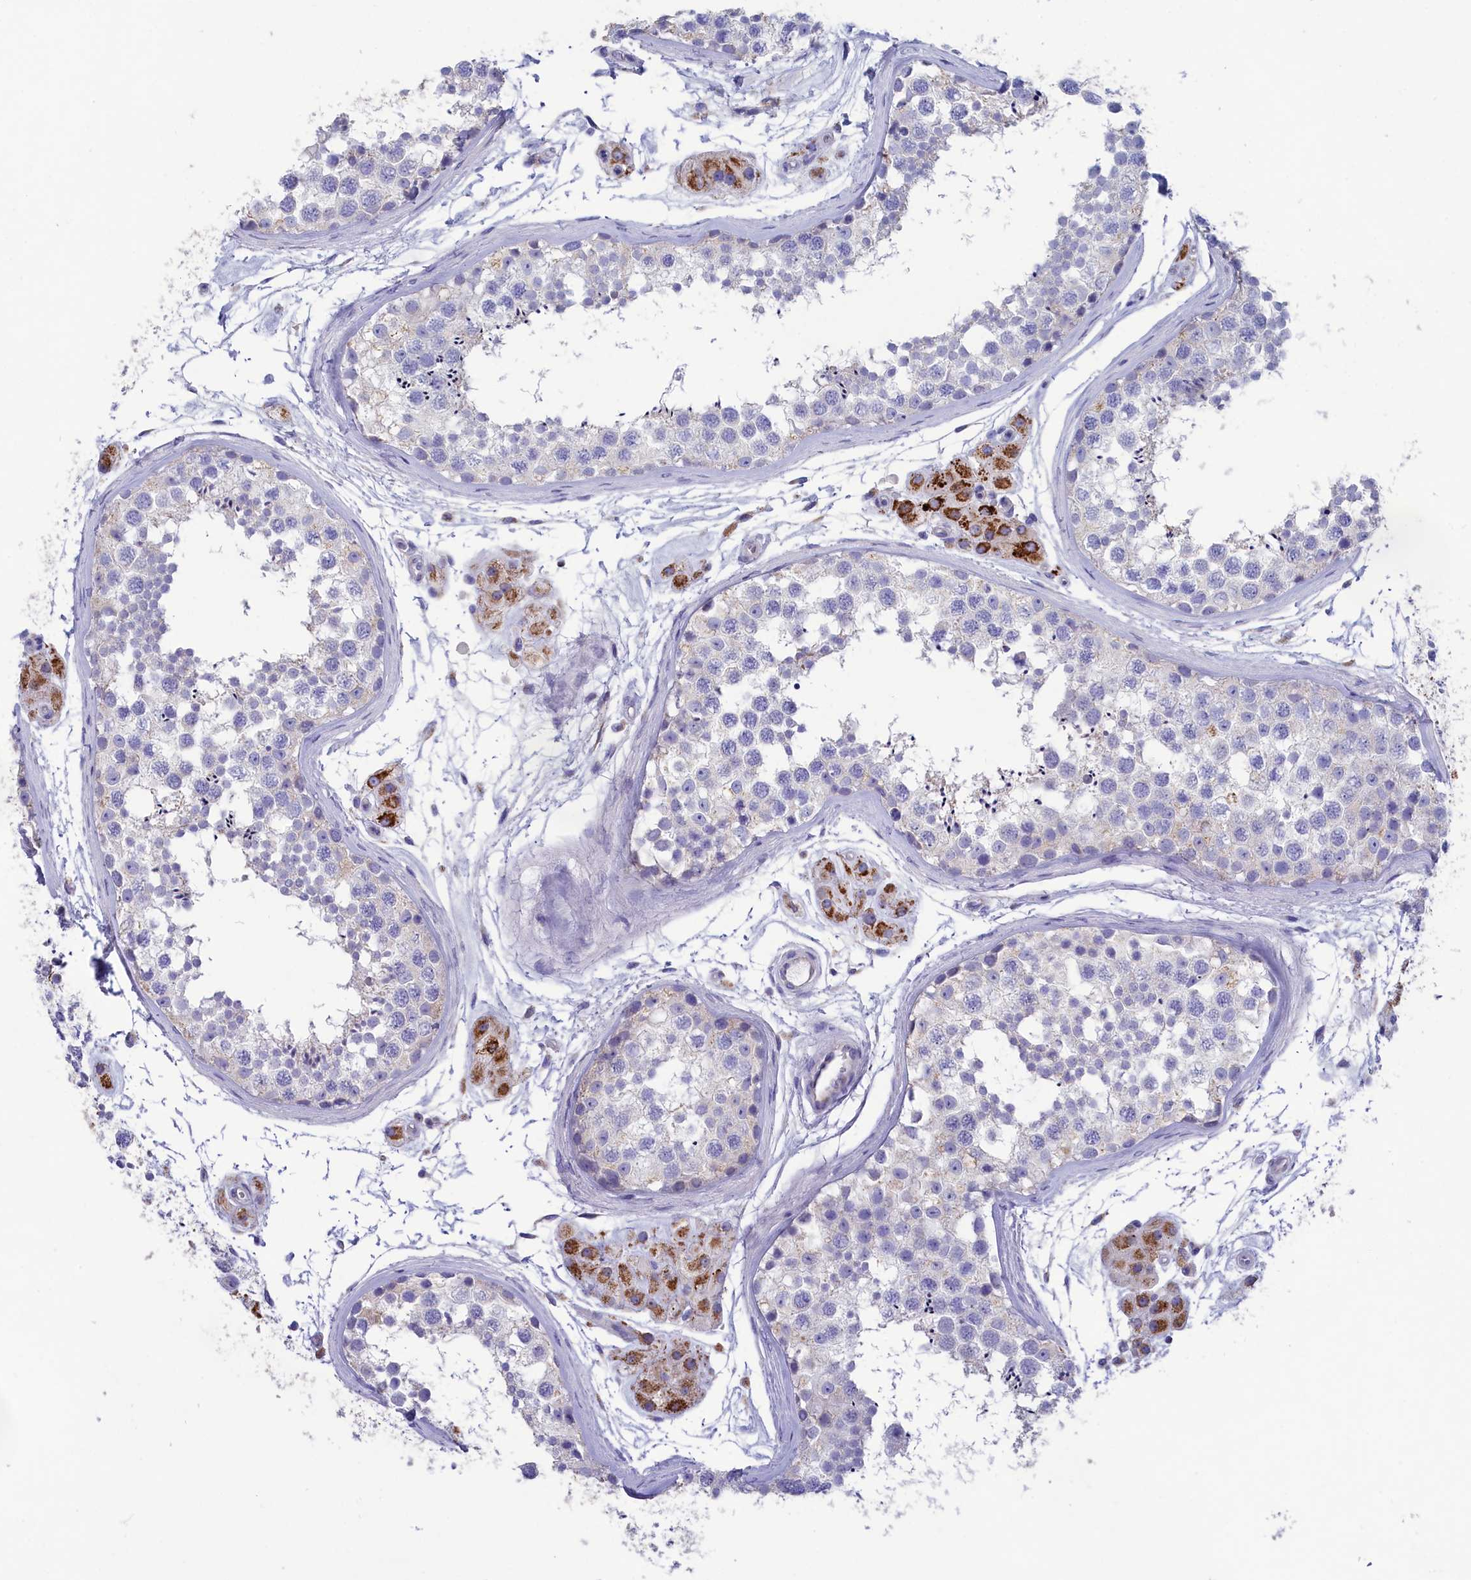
{"staining": {"intensity": "negative", "quantity": "none", "location": "none"}, "tissue": "testis", "cell_type": "Cells in seminiferous ducts", "image_type": "normal", "snomed": [{"axis": "morphology", "description": "Normal tissue, NOS"}, {"axis": "topography", "description": "Testis"}], "caption": "Cells in seminiferous ducts are negative for protein expression in unremarkable human testis. The staining was performed using DAB to visualize the protein expression in brown, while the nuclei were stained in blue with hematoxylin (Magnification: 20x).", "gene": "PRDM12", "patient": {"sex": "male", "age": 56}}